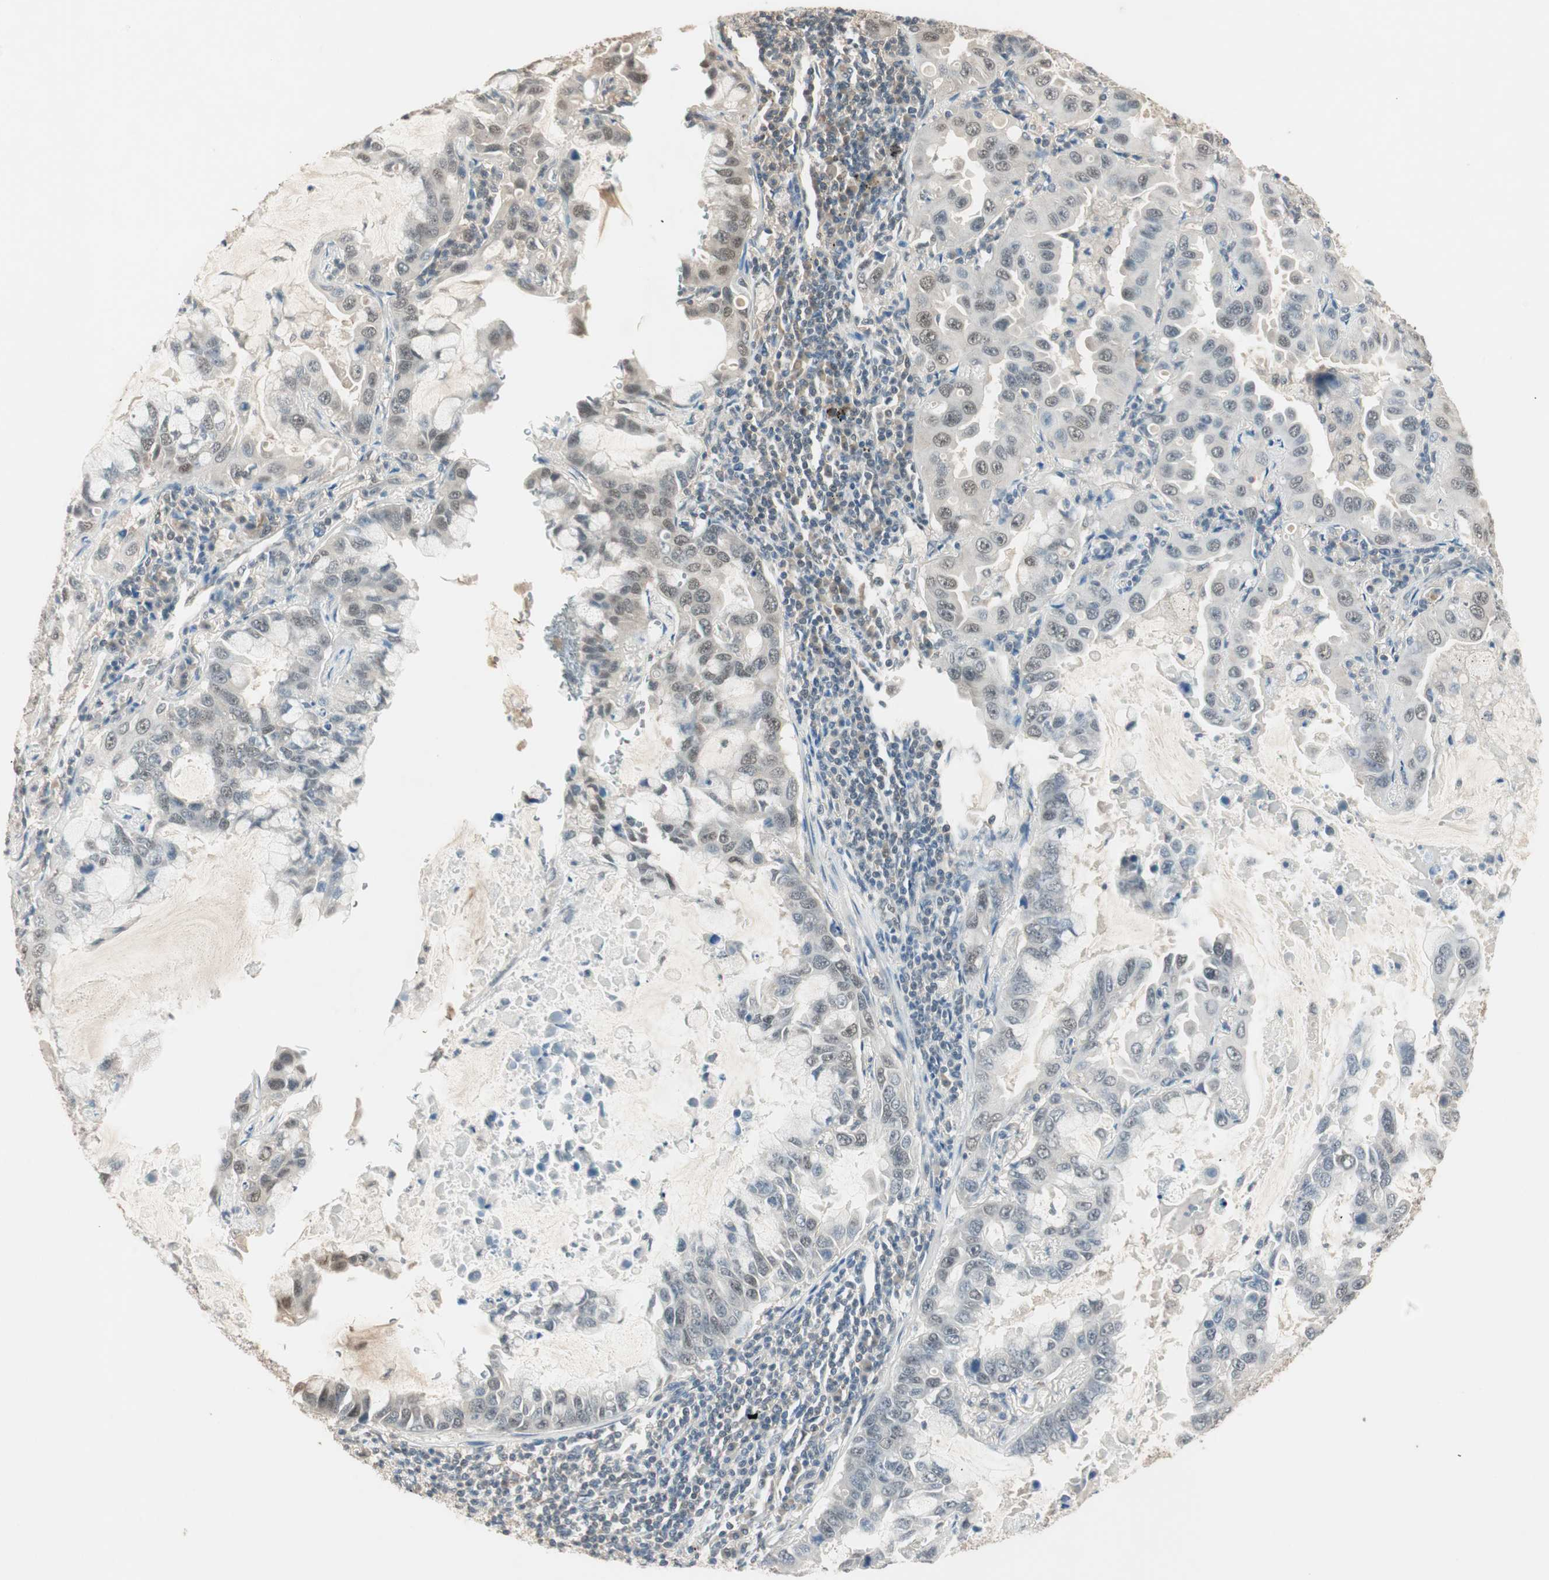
{"staining": {"intensity": "weak", "quantity": "<25%", "location": "nuclear"}, "tissue": "lung cancer", "cell_type": "Tumor cells", "image_type": "cancer", "snomed": [{"axis": "morphology", "description": "Adenocarcinoma, NOS"}, {"axis": "topography", "description": "Lung"}], "caption": "Immunohistochemistry of human adenocarcinoma (lung) demonstrates no staining in tumor cells.", "gene": "USP5", "patient": {"sex": "male", "age": 64}}